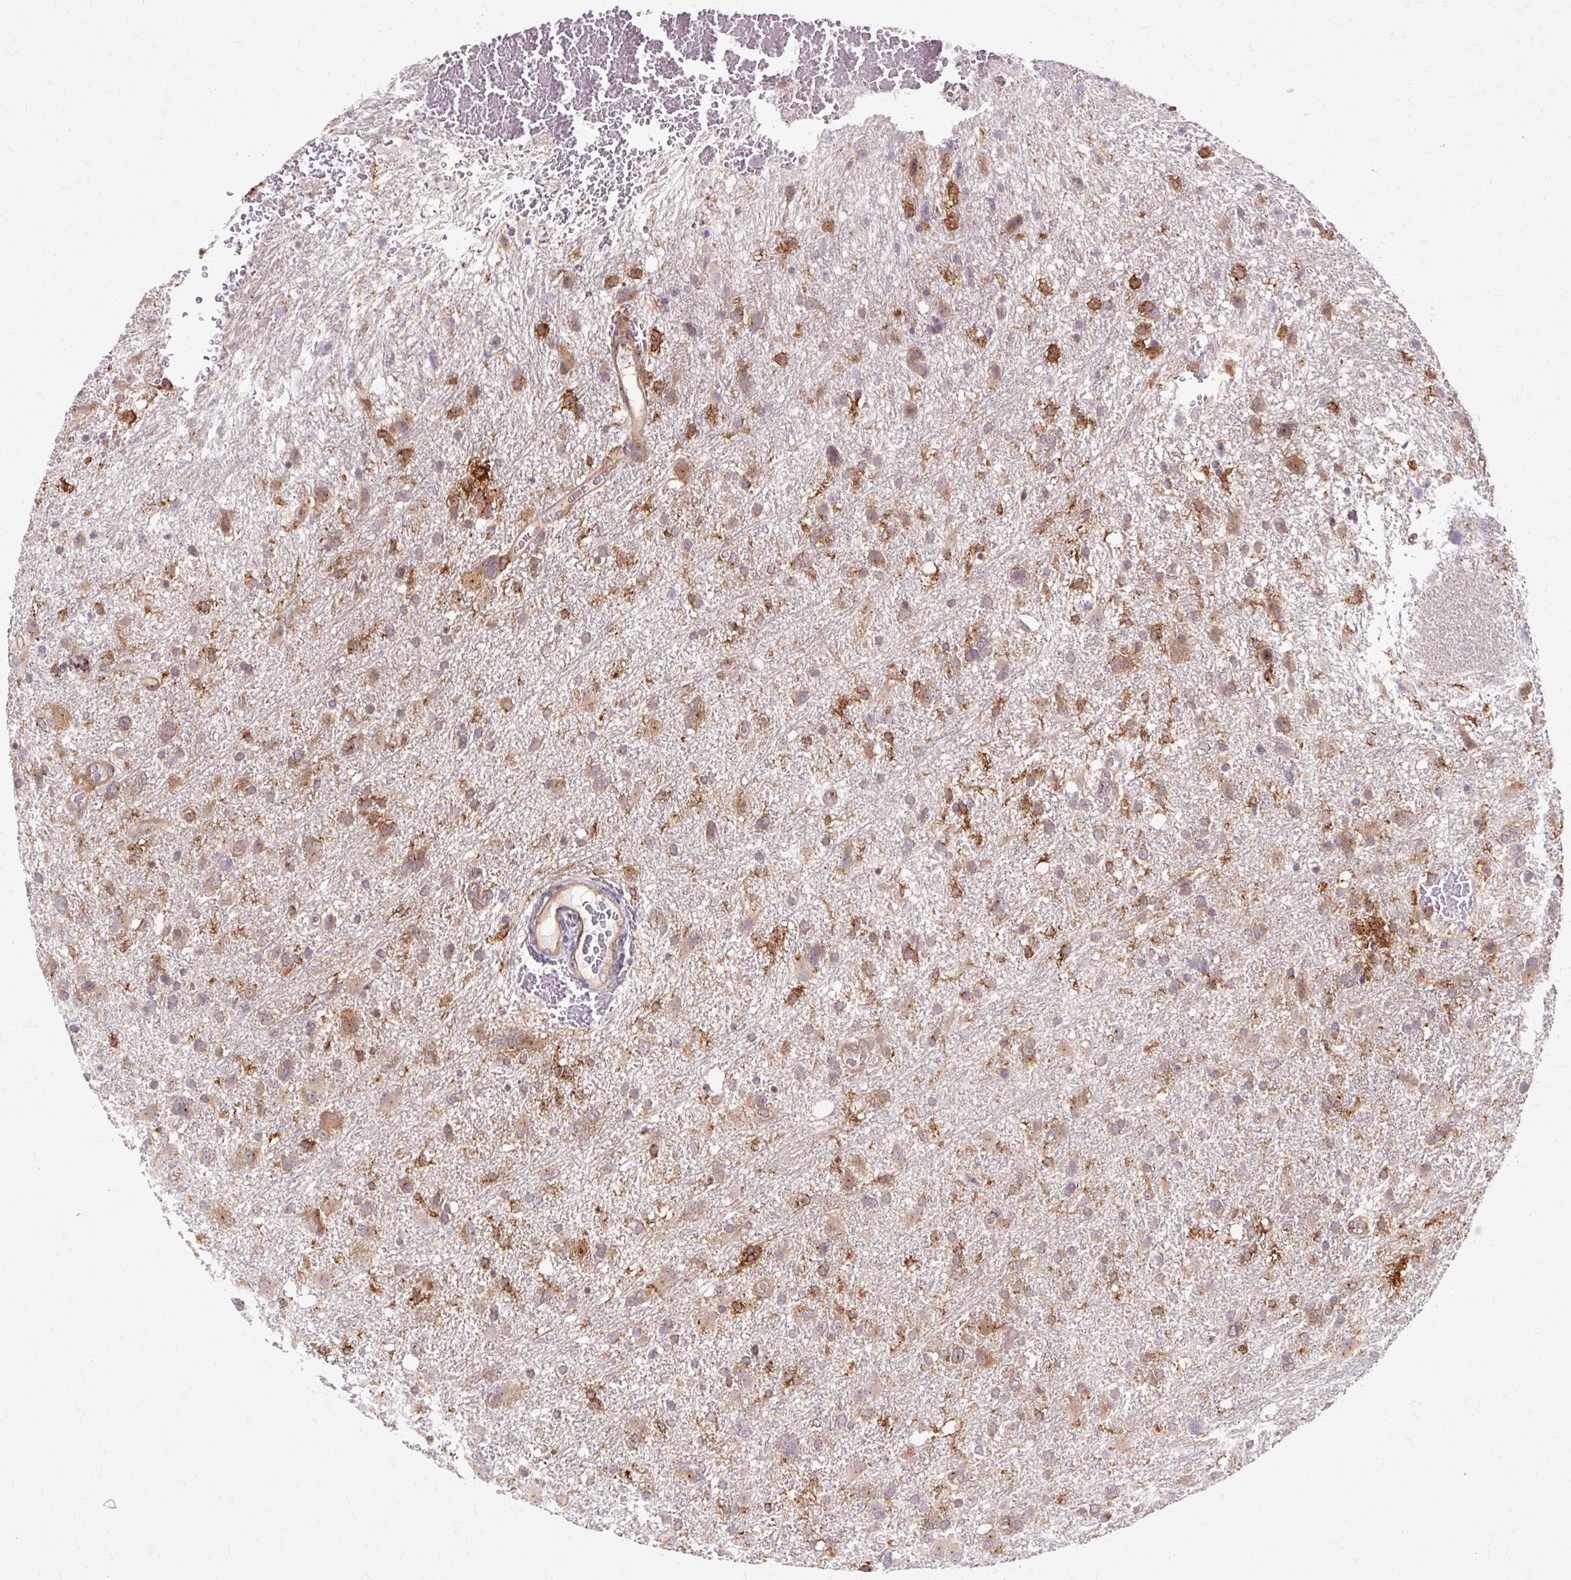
{"staining": {"intensity": "moderate", "quantity": ">75%", "location": "cytoplasmic/membranous"}, "tissue": "glioma", "cell_type": "Tumor cells", "image_type": "cancer", "snomed": [{"axis": "morphology", "description": "Glioma, malignant, High grade"}, {"axis": "topography", "description": "Brain"}], "caption": "Human malignant high-grade glioma stained for a protein (brown) demonstrates moderate cytoplasmic/membranous positive expression in about >75% of tumor cells.", "gene": "MZT2B", "patient": {"sex": "male", "age": 61}}